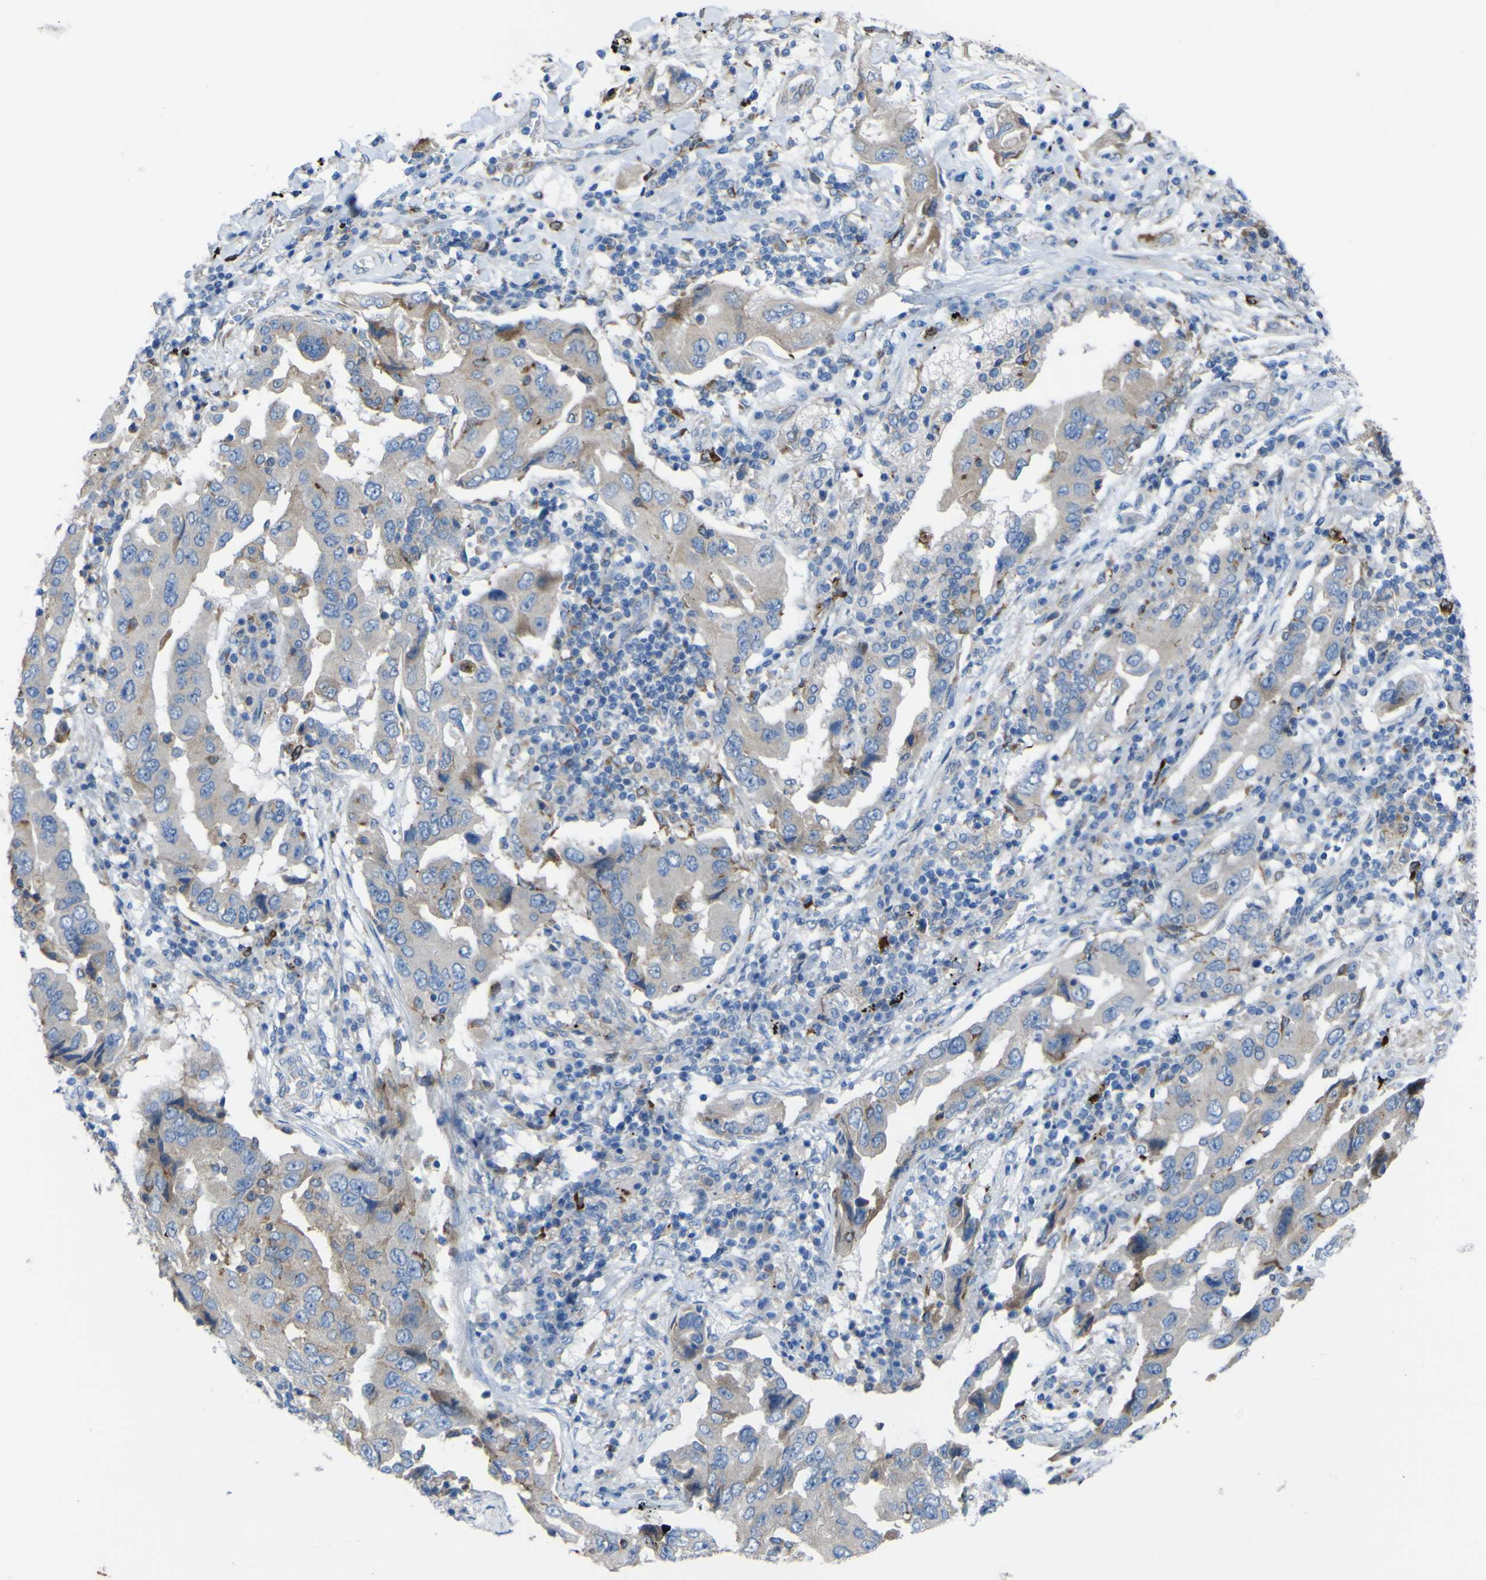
{"staining": {"intensity": "weak", "quantity": ">75%", "location": "cytoplasmic/membranous"}, "tissue": "lung cancer", "cell_type": "Tumor cells", "image_type": "cancer", "snomed": [{"axis": "morphology", "description": "Adenocarcinoma, NOS"}, {"axis": "topography", "description": "Lung"}], "caption": "Tumor cells show weak cytoplasmic/membranous positivity in about >75% of cells in adenocarcinoma (lung).", "gene": "CST3", "patient": {"sex": "female", "age": 65}}